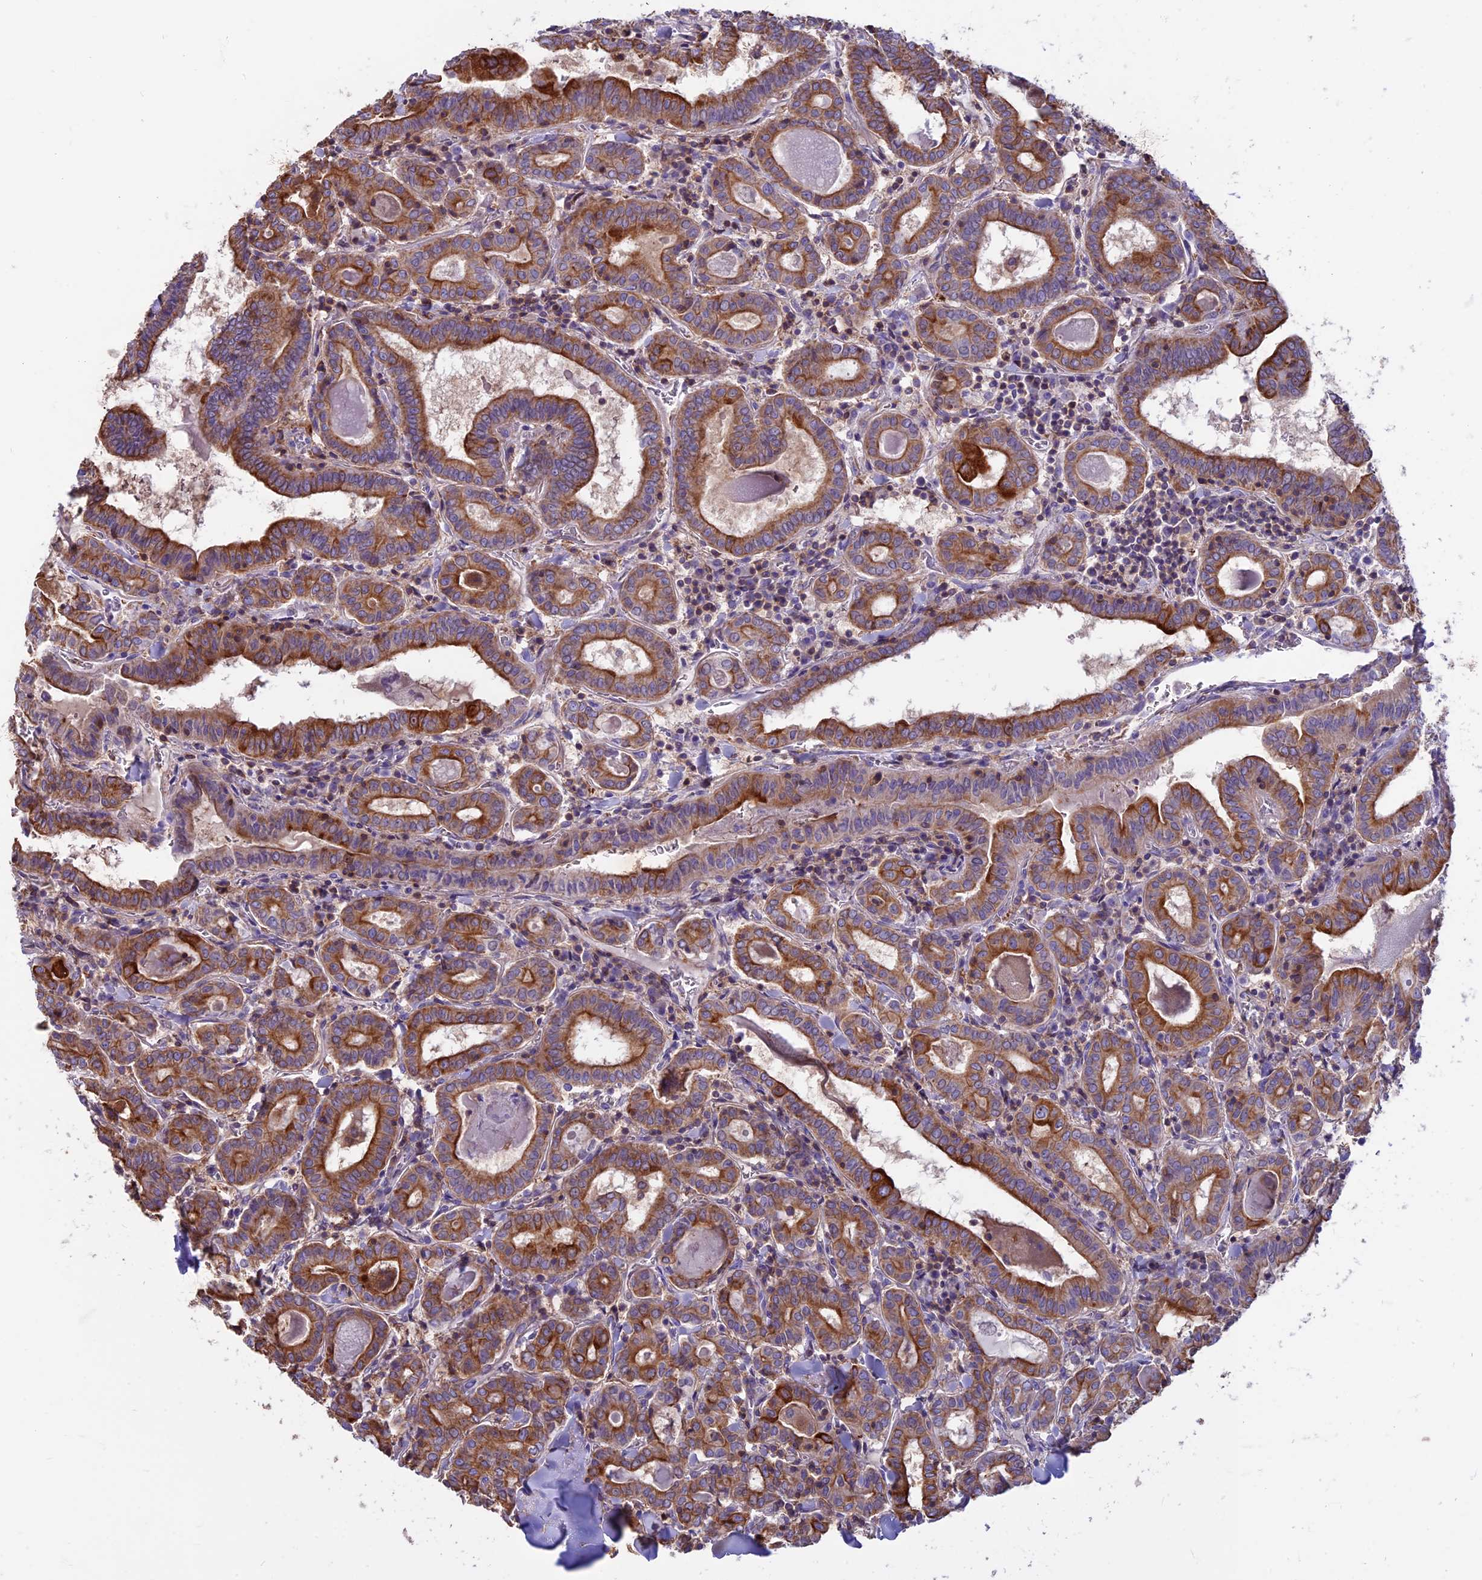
{"staining": {"intensity": "strong", "quantity": "25%-75%", "location": "cytoplasmic/membranous"}, "tissue": "thyroid cancer", "cell_type": "Tumor cells", "image_type": "cancer", "snomed": [{"axis": "morphology", "description": "Papillary adenocarcinoma, NOS"}, {"axis": "topography", "description": "Thyroid gland"}], "caption": "IHC histopathology image of neoplastic tissue: thyroid papillary adenocarcinoma stained using IHC reveals high levels of strong protein expression localized specifically in the cytoplasmic/membranous of tumor cells, appearing as a cytoplasmic/membranous brown color.", "gene": "CDAN1", "patient": {"sex": "female", "age": 72}}